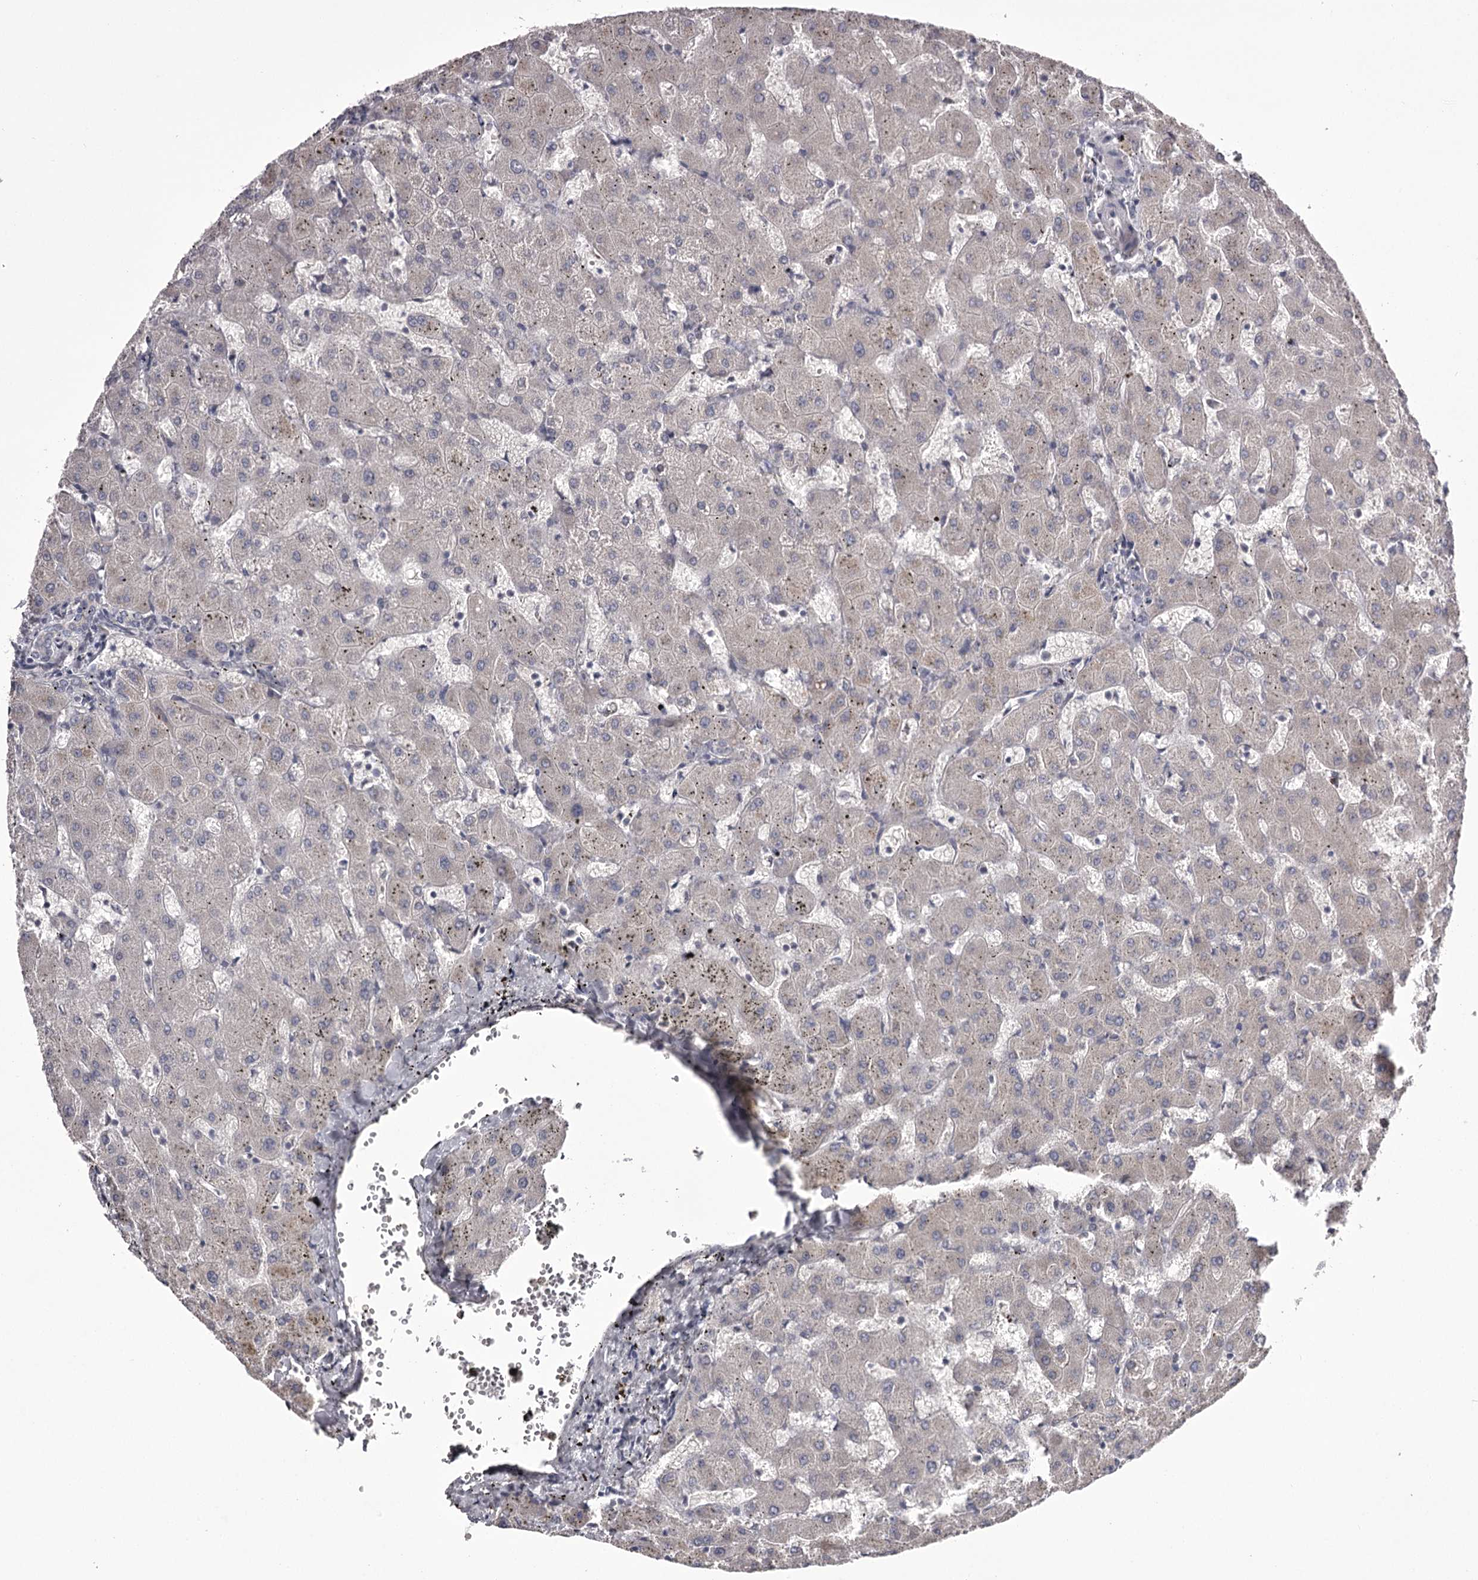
{"staining": {"intensity": "negative", "quantity": "none", "location": "none"}, "tissue": "liver", "cell_type": "Cholangiocytes", "image_type": "normal", "snomed": [{"axis": "morphology", "description": "Normal tissue, NOS"}, {"axis": "topography", "description": "Liver"}], "caption": "Immunohistochemistry of benign liver reveals no positivity in cholangiocytes. (Brightfield microscopy of DAB IHC at high magnification).", "gene": "PRM2", "patient": {"sex": "female", "age": 63}}